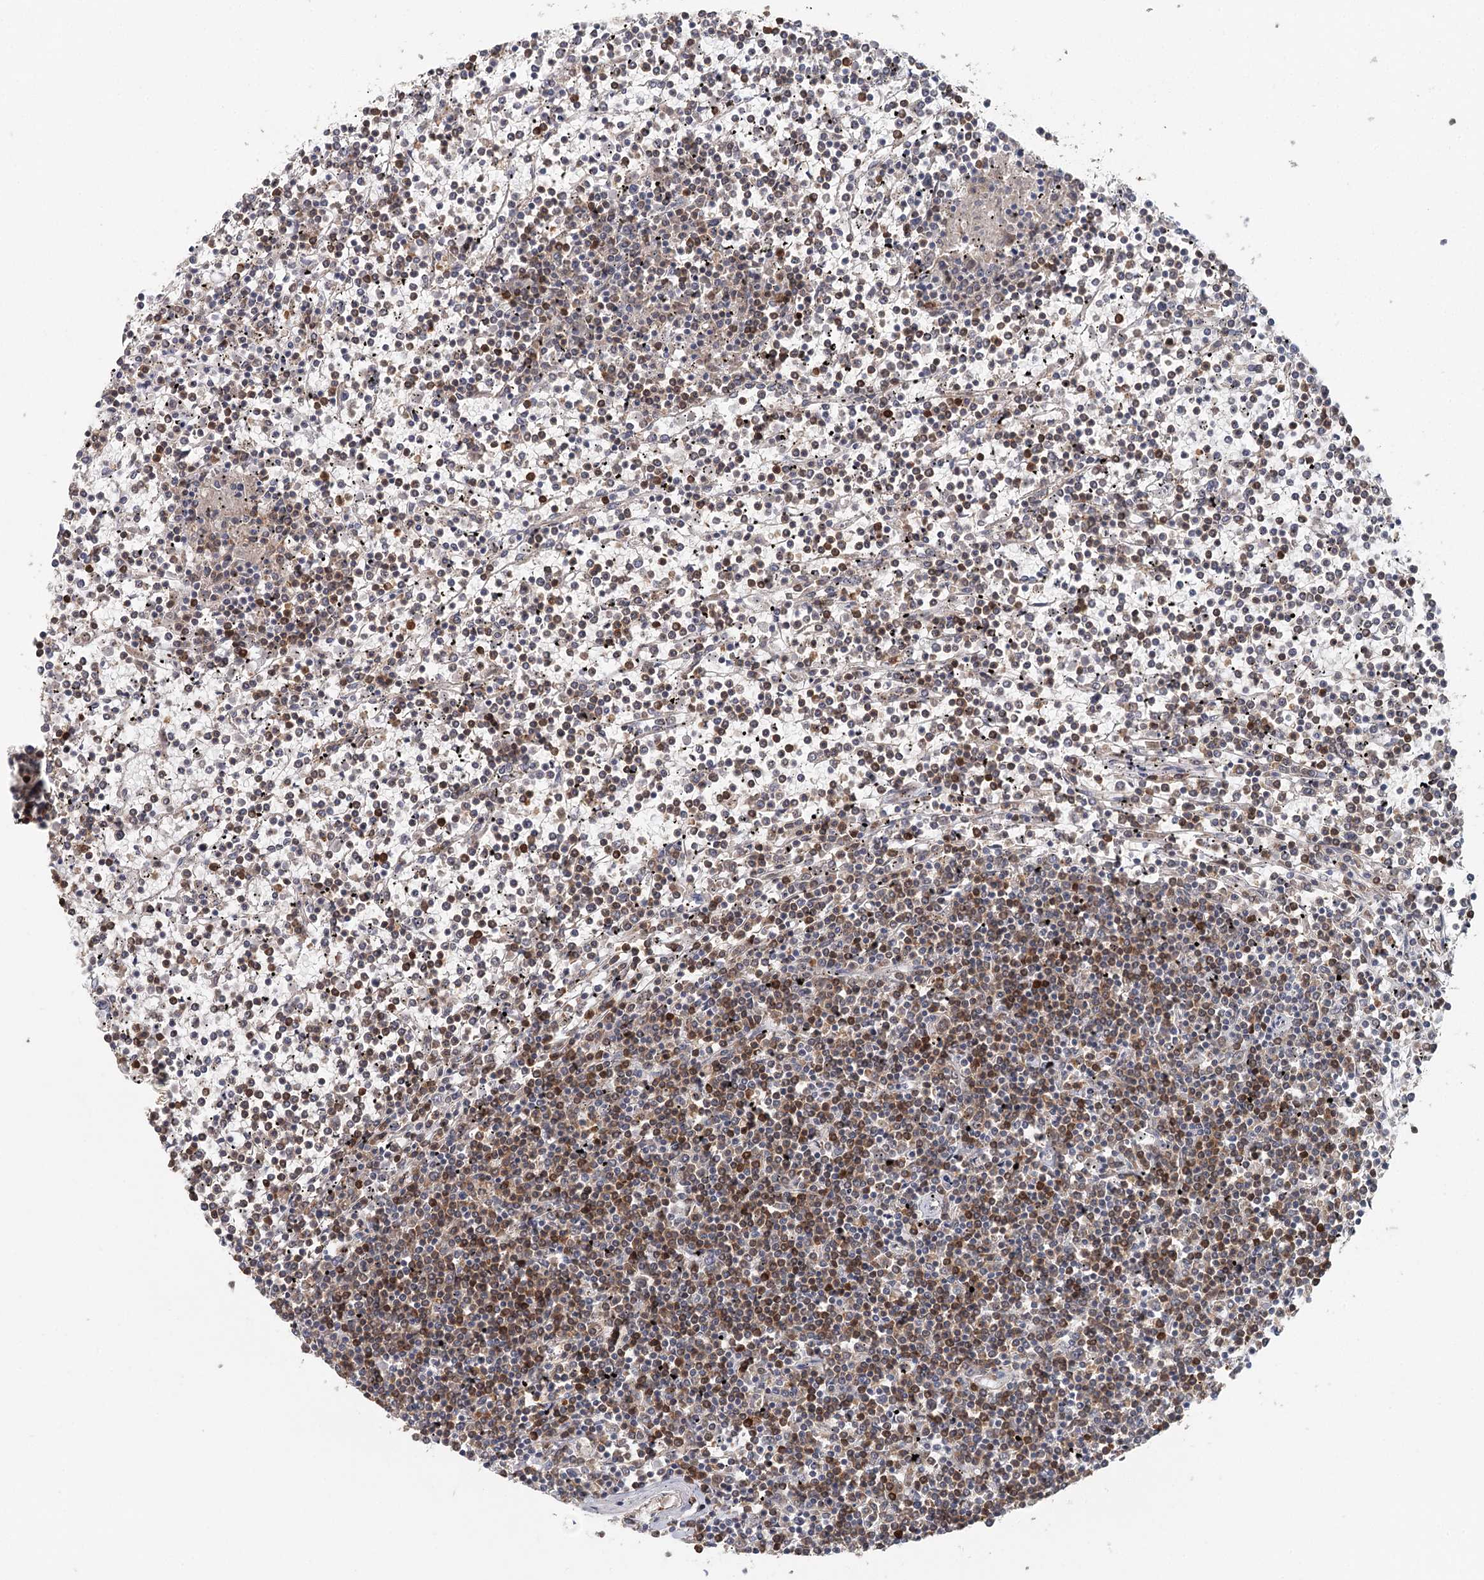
{"staining": {"intensity": "moderate", "quantity": "25%-75%", "location": "cytoplasmic/membranous"}, "tissue": "lymphoma", "cell_type": "Tumor cells", "image_type": "cancer", "snomed": [{"axis": "morphology", "description": "Malignant lymphoma, non-Hodgkin's type, Low grade"}, {"axis": "topography", "description": "Spleen"}], "caption": "Malignant lymphoma, non-Hodgkin's type (low-grade) stained with a protein marker demonstrates moderate staining in tumor cells.", "gene": "ADK", "patient": {"sex": "female", "age": 19}}